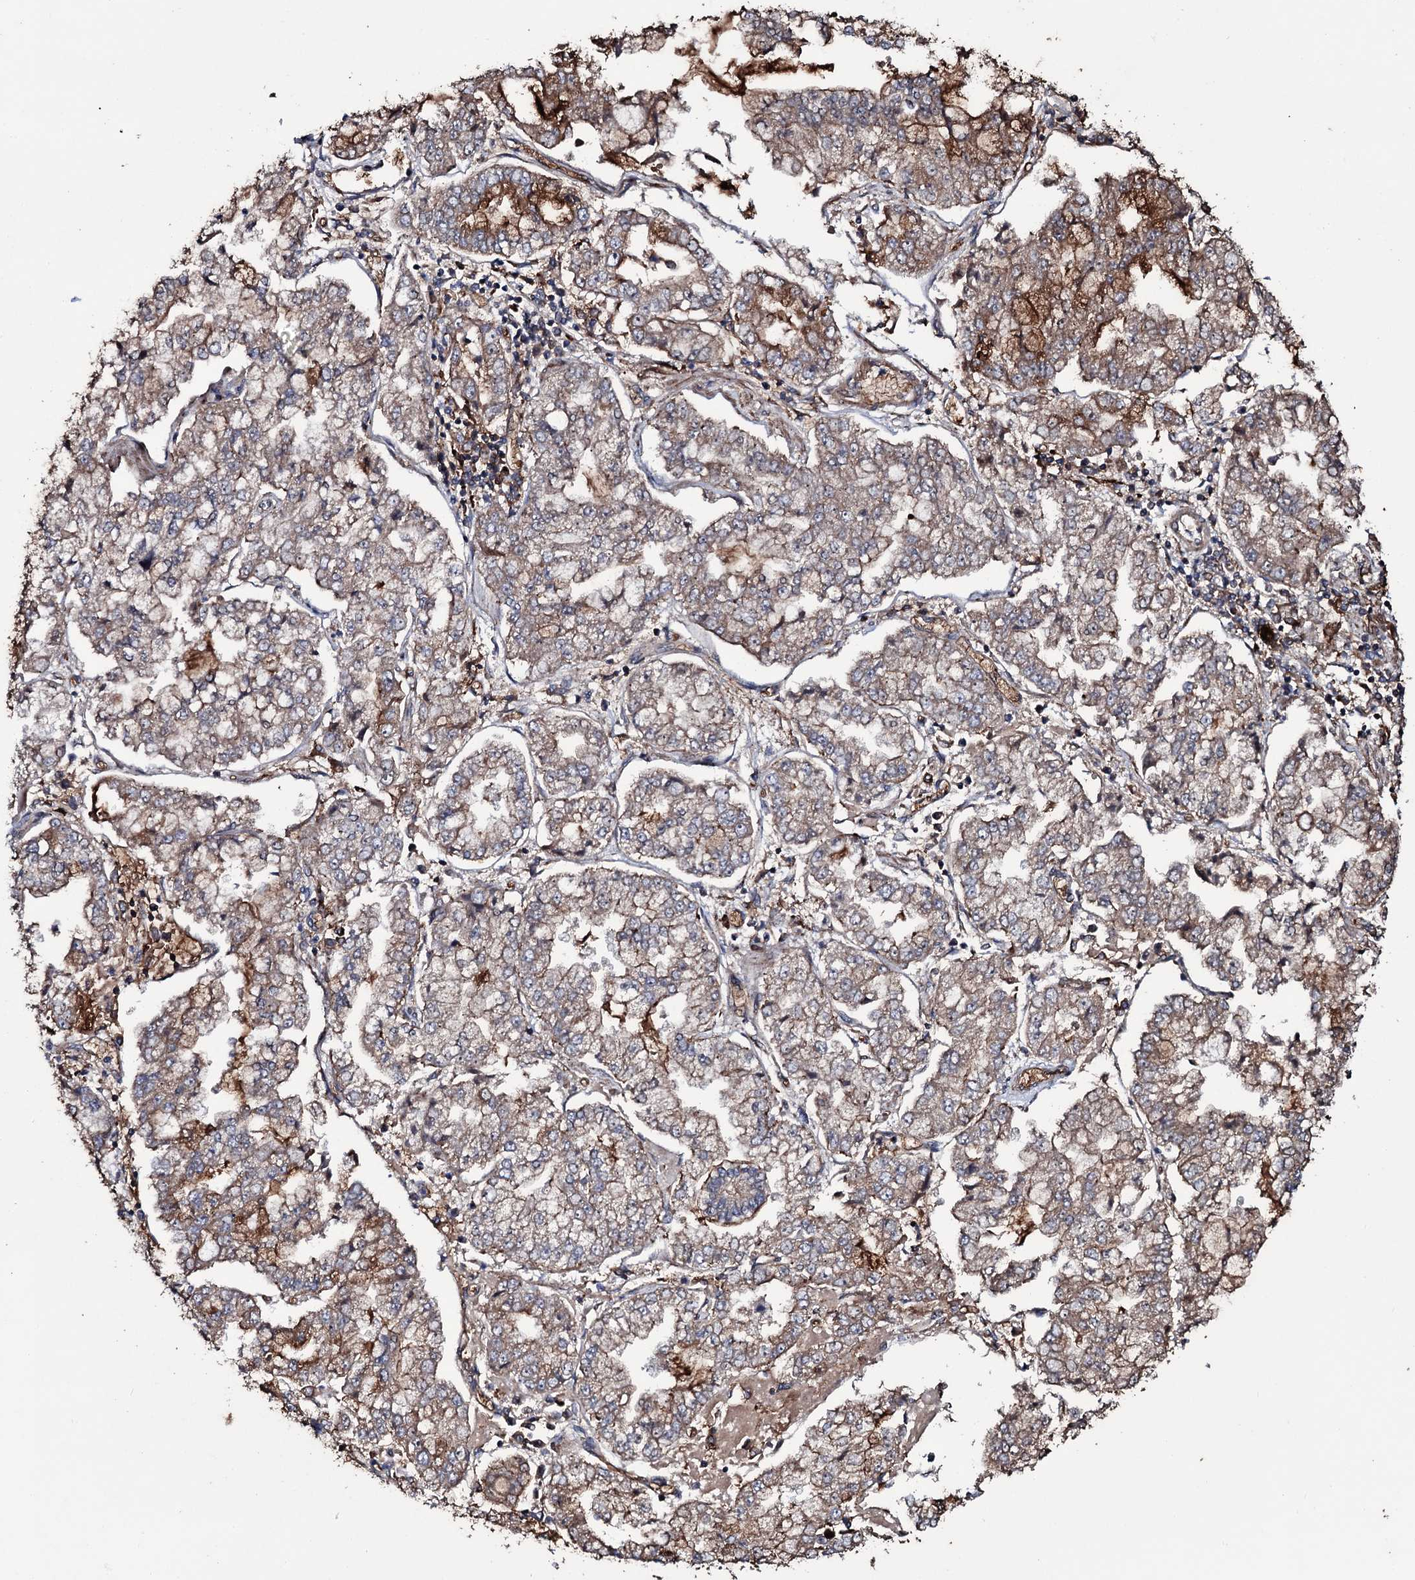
{"staining": {"intensity": "moderate", "quantity": "25%-75%", "location": "cytoplasmic/membranous"}, "tissue": "stomach cancer", "cell_type": "Tumor cells", "image_type": "cancer", "snomed": [{"axis": "morphology", "description": "Adenocarcinoma, NOS"}, {"axis": "topography", "description": "Stomach"}], "caption": "A brown stain shows moderate cytoplasmic/membranous expression of a protein in stomach cancer tumor cells.", "gene": "ZSWIM8", "patient": {"sex": "male", "age": 76}}